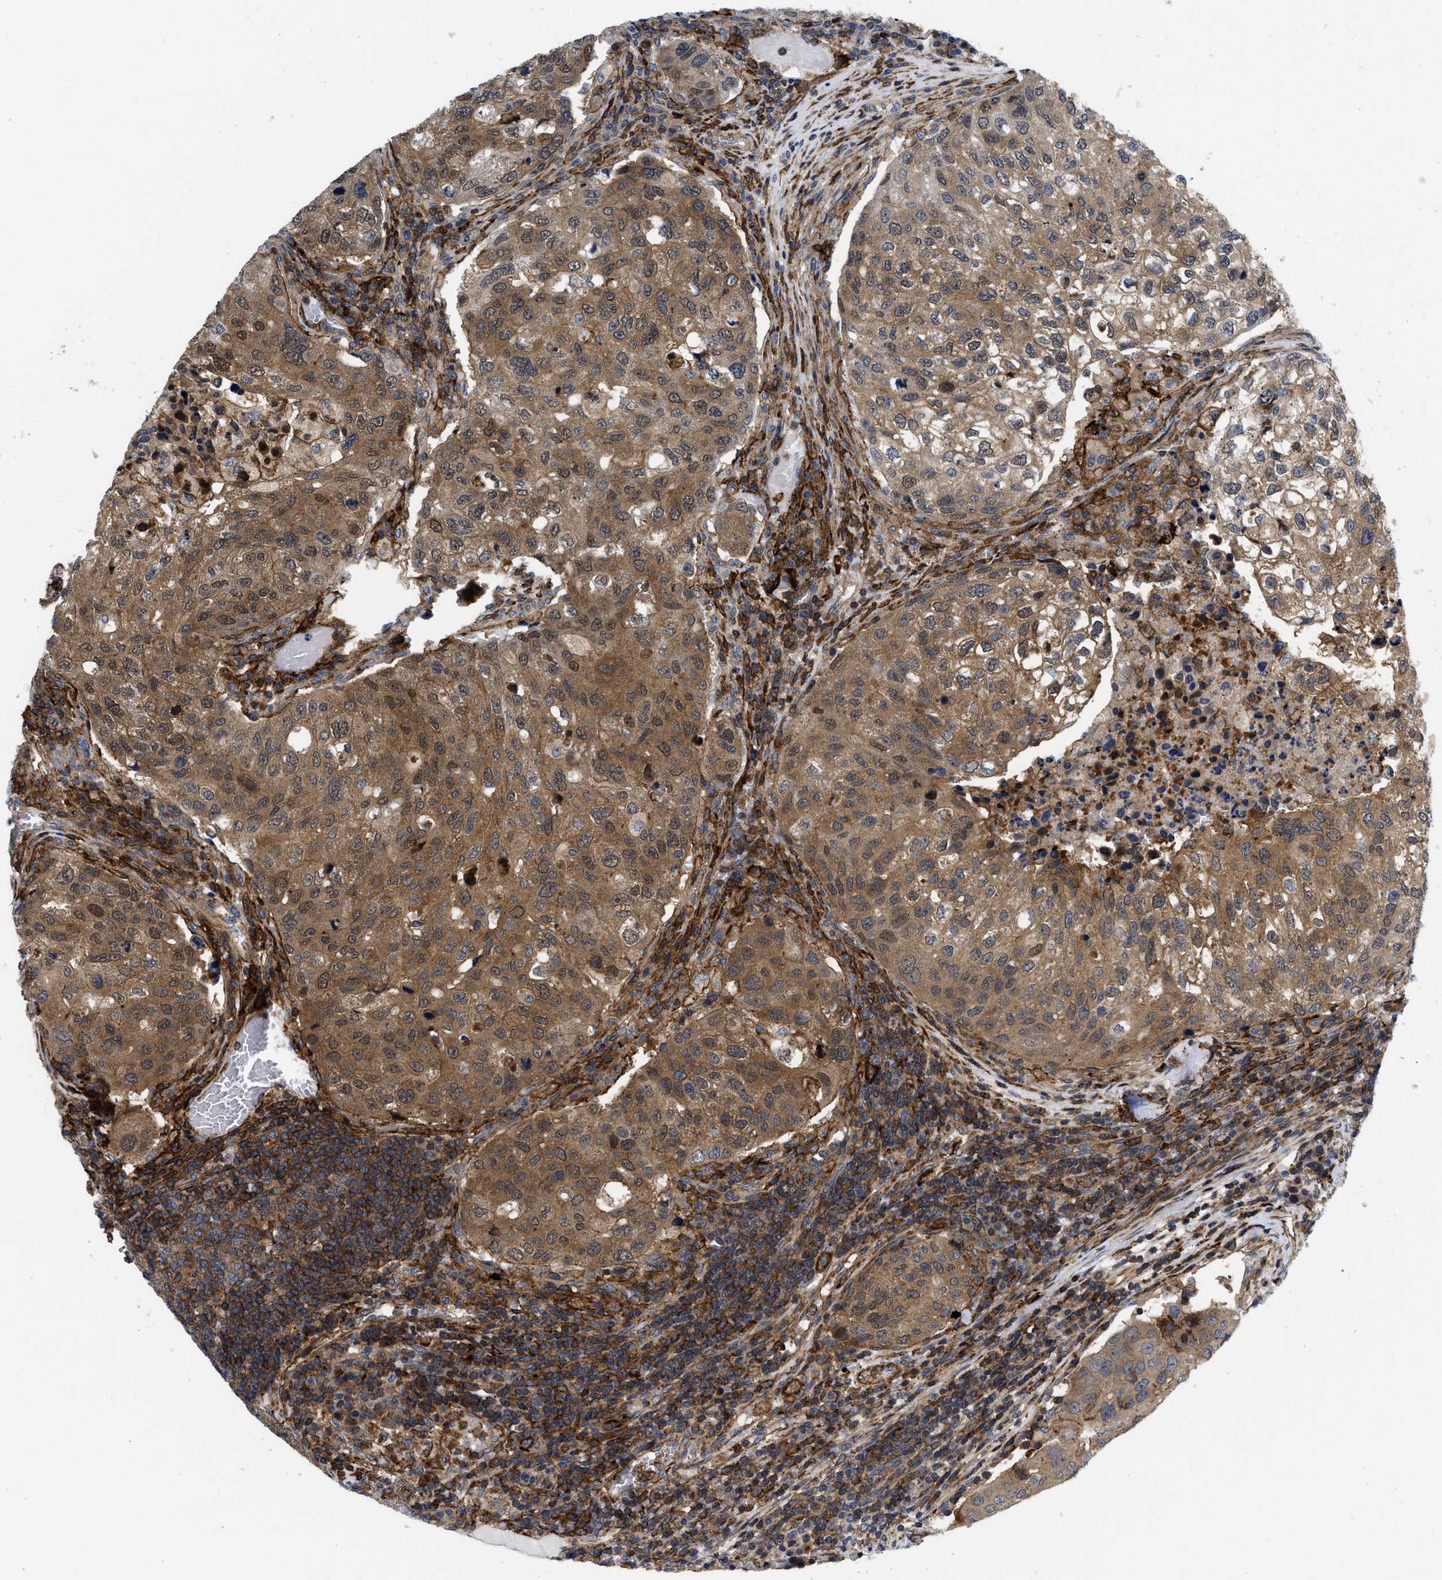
{"staining": {"intensity": "moderate", "quantity": ">75%", "location": "cytoplasmic/membranous"}, "tissue": "urothelial cancer", "cell_type": "Tumor cells", "image_type": "cancer", "snomed": [{"axis": "morphology", "description": "Urothelial carcinoma, High grade"}, {"axis": "topography", "description": "Lymph node"}, {"axis": "topography", "description": "Urinary bladder"}], "caption": "About >75% of tumor cells in human high-grade urothelial carcinoma exhibit moderate cytoplasmic/membranous protein expression as visualized by brown immunohistochemical staining.", "gene": "SPAST", "patient": {"sex": "male", "age": 51}}